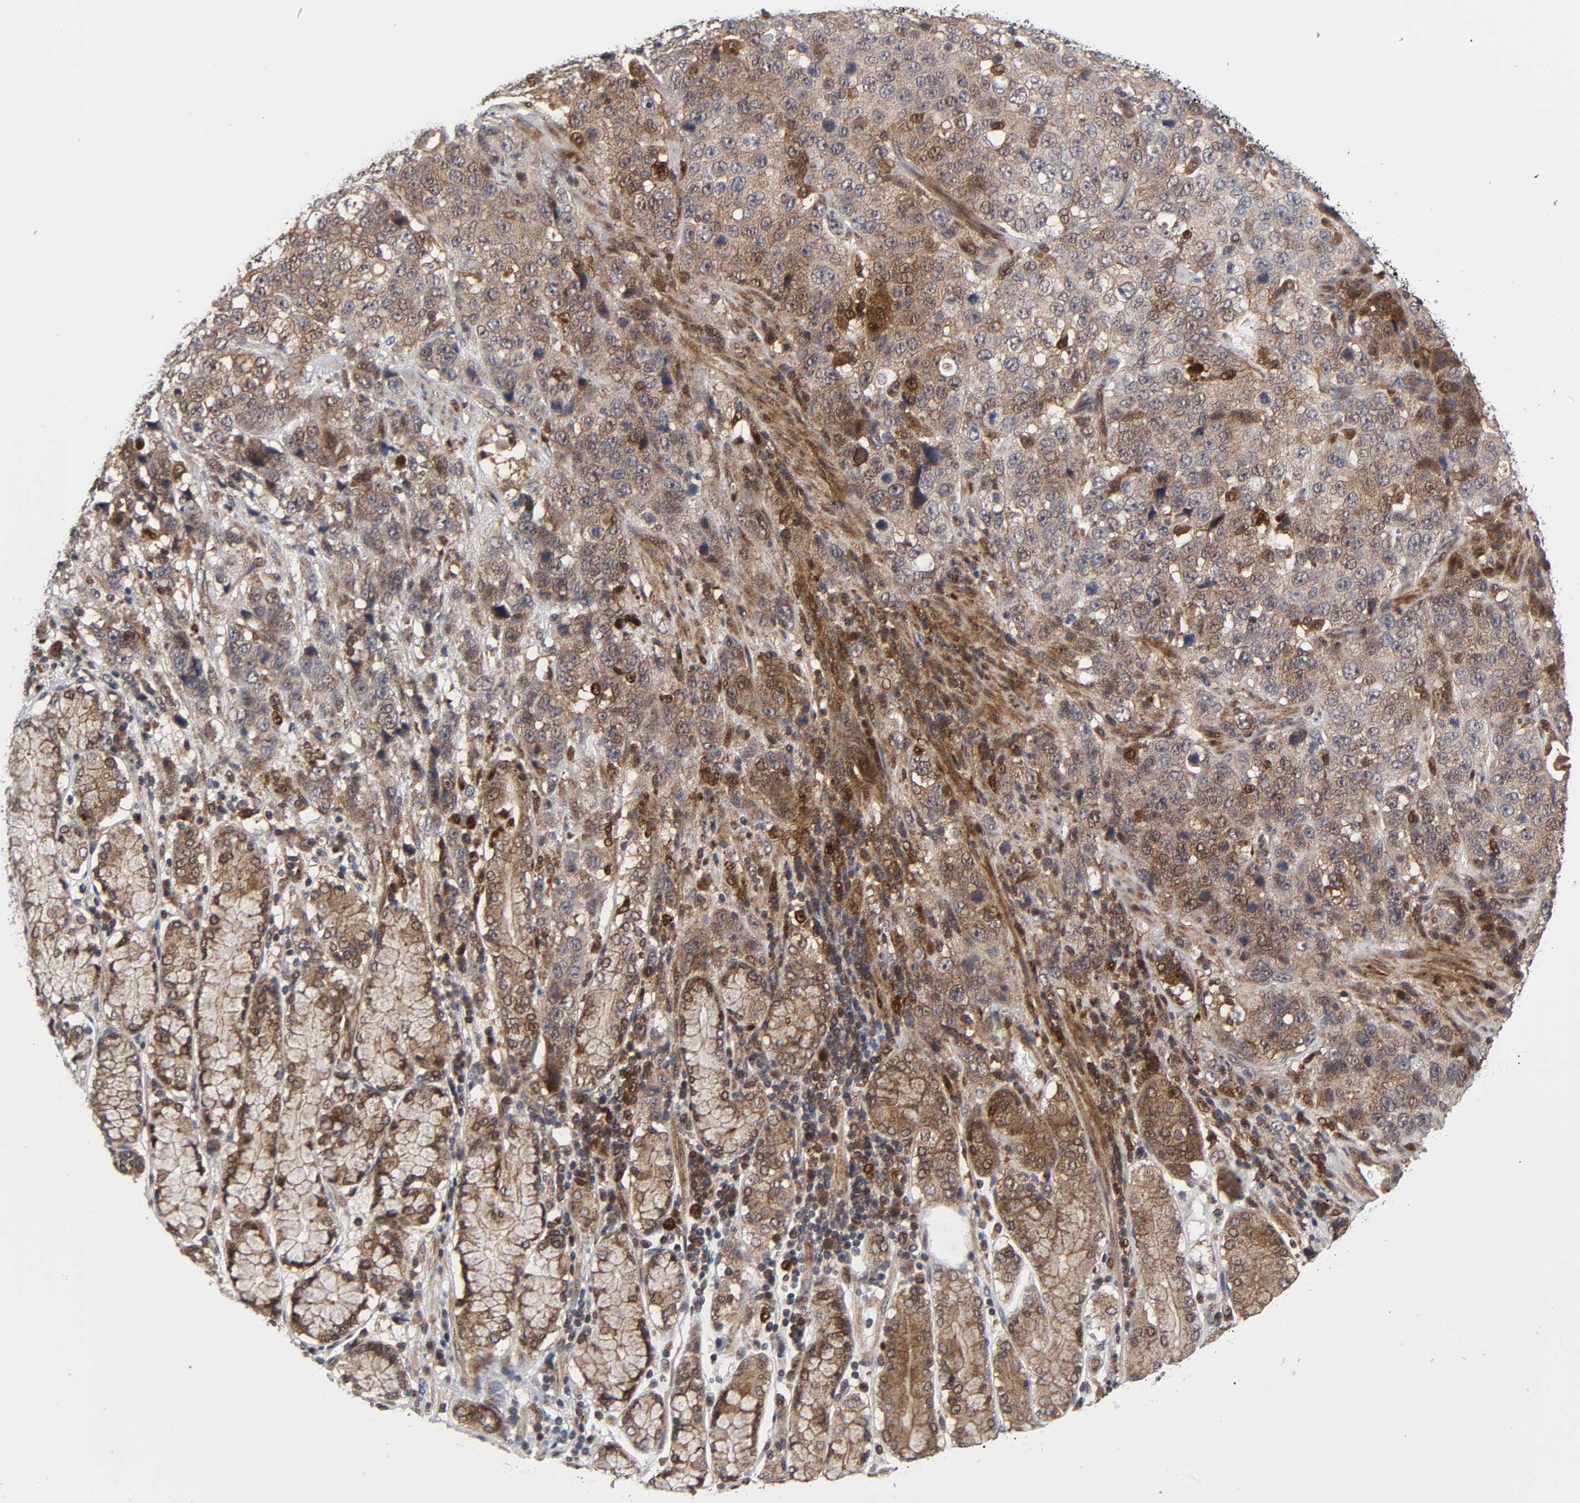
{"staining": {"intensity": "moderate", "quantity": ">75%", "location": "cytoplasmic/membranous,nuclear"}, "tissue": "stomach cancer", "cell_type": "Tumor cells", "image_type": "cancer", "snomed": [{"axis": "morphology", "description": "Normal tissue, NOS"}, {"axis": "morphology", "description": "Adenocarcinoma, NOS"}, {"axis": "topography", "description": "Stomach"}], "caption": "Adenocarcinoma (stomach) stained with immunohistochemistry exhibits moderate cytoplasmic/membranous and nuclear expression in about >75% of tumor cells. (brown staining indicates protein expression, while blue staining denotes nuclei).", "gene": "CASP9", "patient": {"sex": "male", "age": 48}}